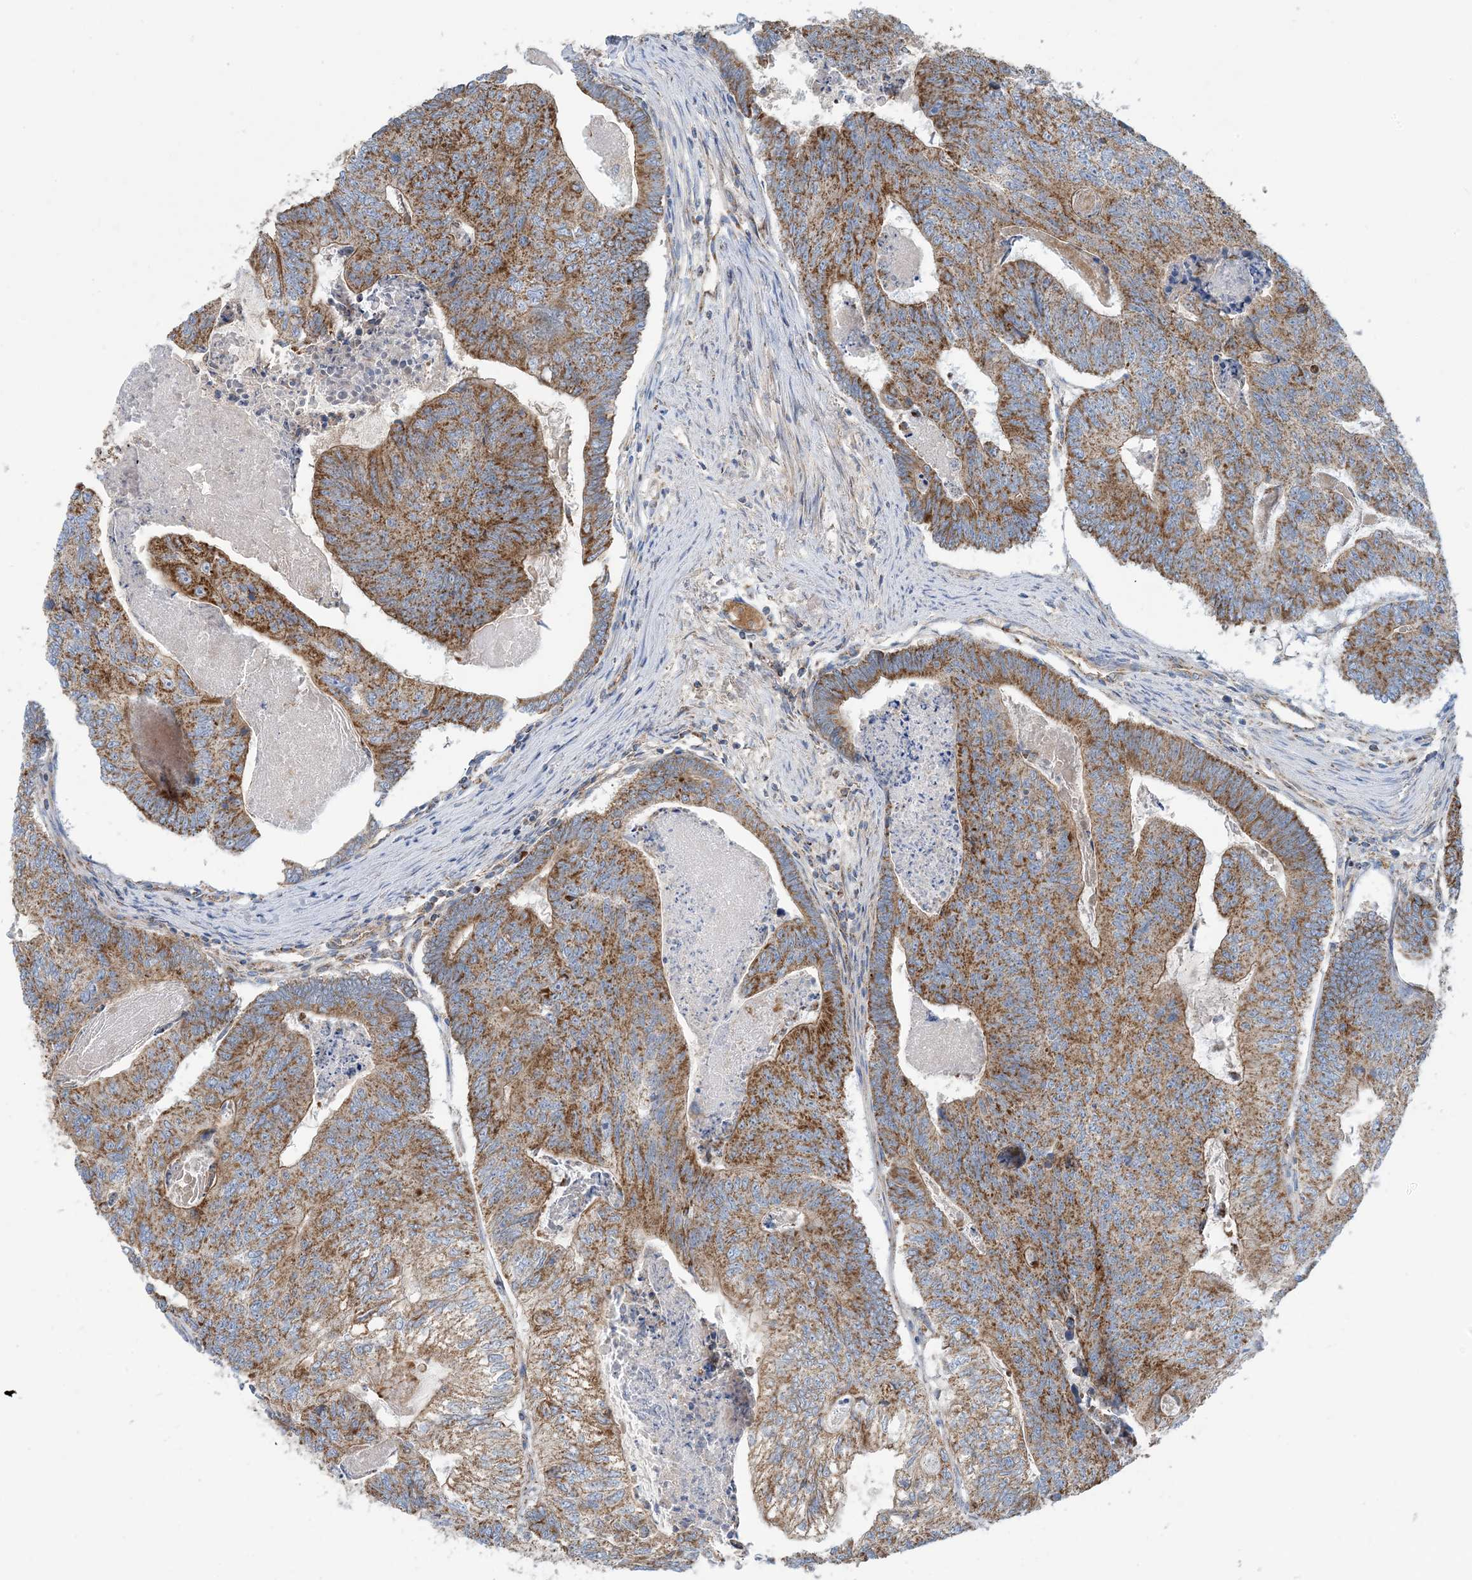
{"staining": {"intensity": "strong", "quantity": ">75%", "location": "cytoplasmic/membranous"}, "tissue": "colorectal cancer", "cell_type": "Tumor cells", "image_type": "cancer", "snomed": [{"axis": "morphology", "description": "Adenocarcinoma, NOS"}, {"axis": "topography", "description": "Colon"}], "caption": "Human colorectal cancer (adenocarcinoma) stained with a brown dye displays strong cytoplasmic/membranous positive expression in approximately >75% of tumor cells.", "gene": "PHOSPHO2", "patient": {"sex": "female", "age": 67}}